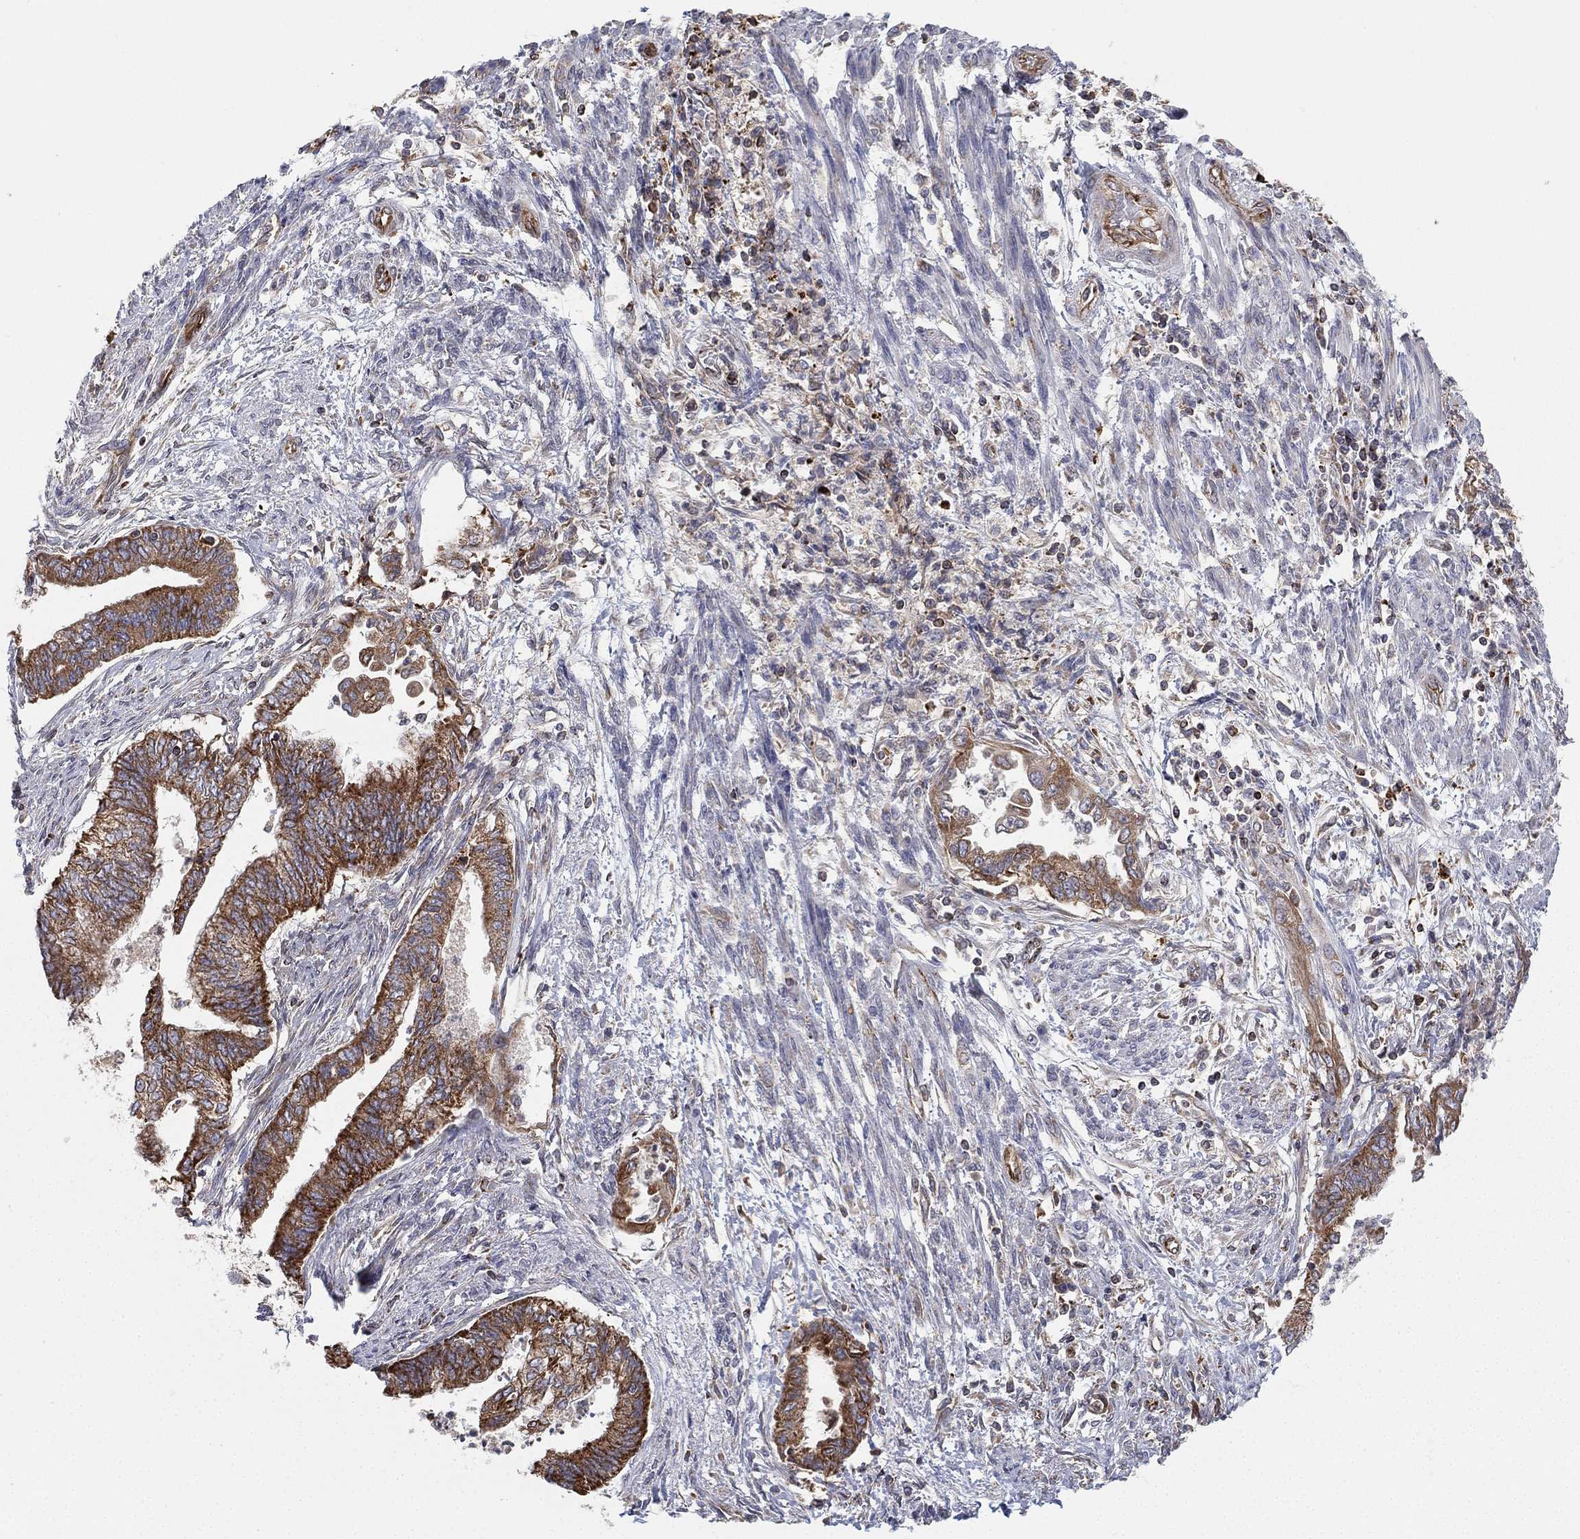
{"staining": {"intensity": "moderate", "quantity": "25%-75%", "location": "cytoplasmic/membranous"}, "tissue": "endometrial cancer", "cell_type": "Tumor cells", "image_type": "cancer", "snomed": [{"axis": "morphology", "description": "Adenocarcinoma, NOS"}, {"axis": "topography", "description": "Endometrium"}], "caption": "Tumor cells show medium levels of moderate cytoplasmic/membranous positivity in about 25%-75% of cells in endometrial cancer (adenocarcinoma).", "gene": "CYB5B", "patient": {"sex": "female", "age": 65}}